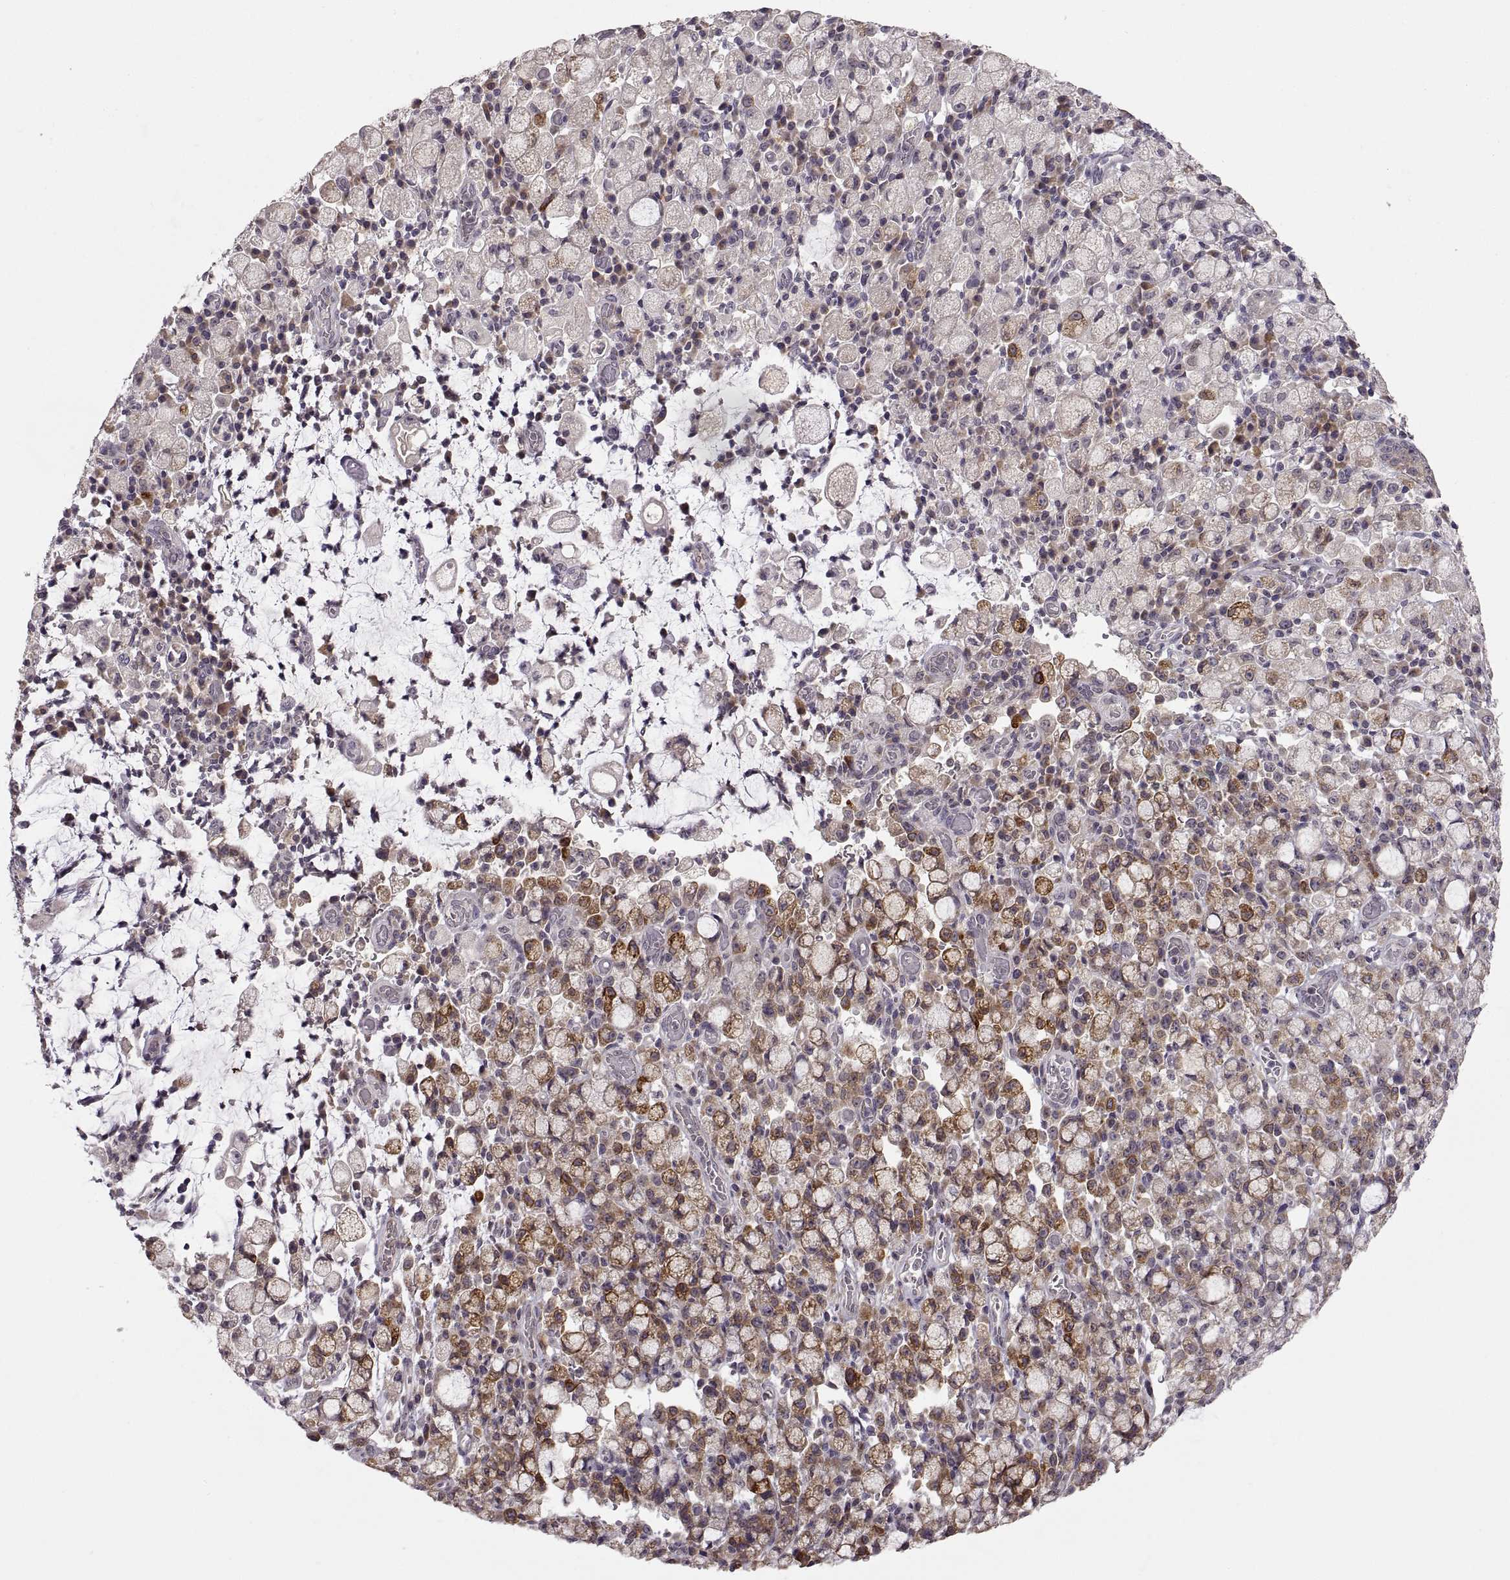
{"staining": {"intensity": "strong", "quantity": "25%-75%", "location": "cytoplasmic/membranous"}, "tissue": "stomach cancer", "cell_type": "Tumor cells", "image_type": "cancer", "snomed": [{"axis": "morphology", "description": "Adenocarcinoma, NOS"}, {"axis": "topography", "description": "Stomach"}], "caption": "Protein staining by immunohistochemistry (IHC) demonstrates strong cytoplasmic/membranous positivity in about 25%-75% of tumor cells in stomach cancer. Using DAB (3,3'-diaminobenzidine) (brown) and hematoxylin (blue) stains, captured at high magnification using brightfield microscopy.", "gene": "HMGCR", "patient": {"sex": "male", "age": 58}}